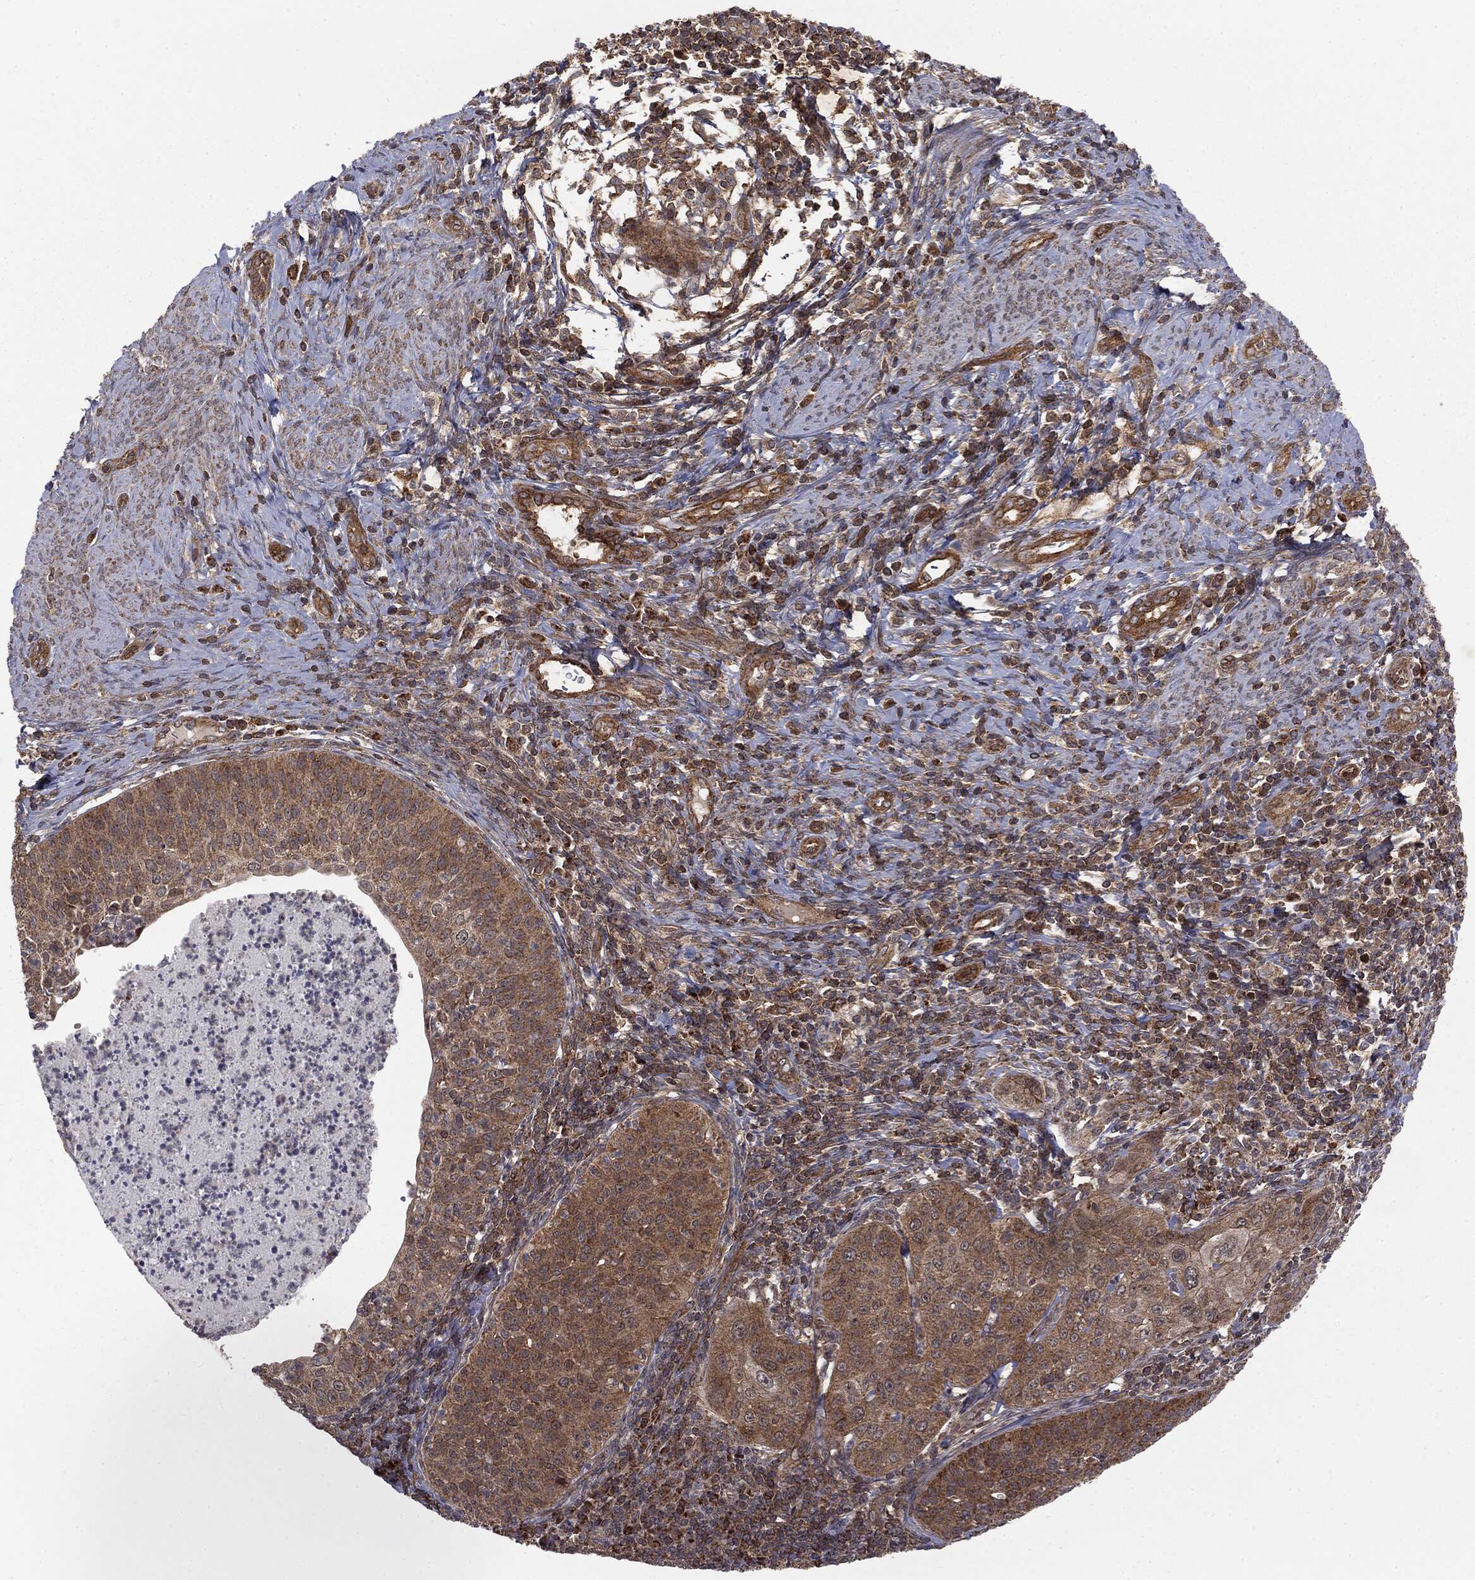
{"staining": {"intensity": "moderate", "quantity": ">75%", "location": "cytoplasmic/membranous"}, "tissue": "cervical cancer", "cell_type": "Tumor cells", "image_type": "cancer", "snomed": [{"axis": "morphology", "description": "Squamous cell carcinoma, NOS"}, {"axis": "topography", "description": "Cervix"}], "caption": "Immunohistochemical staining of human cervical cancer exhibits medium levels of moderate cytoplasmic/membranous protein positivity in about >75% of tumor cells.", "gene": "MTOR", "patient": {"sex": "female", "age": 30}}